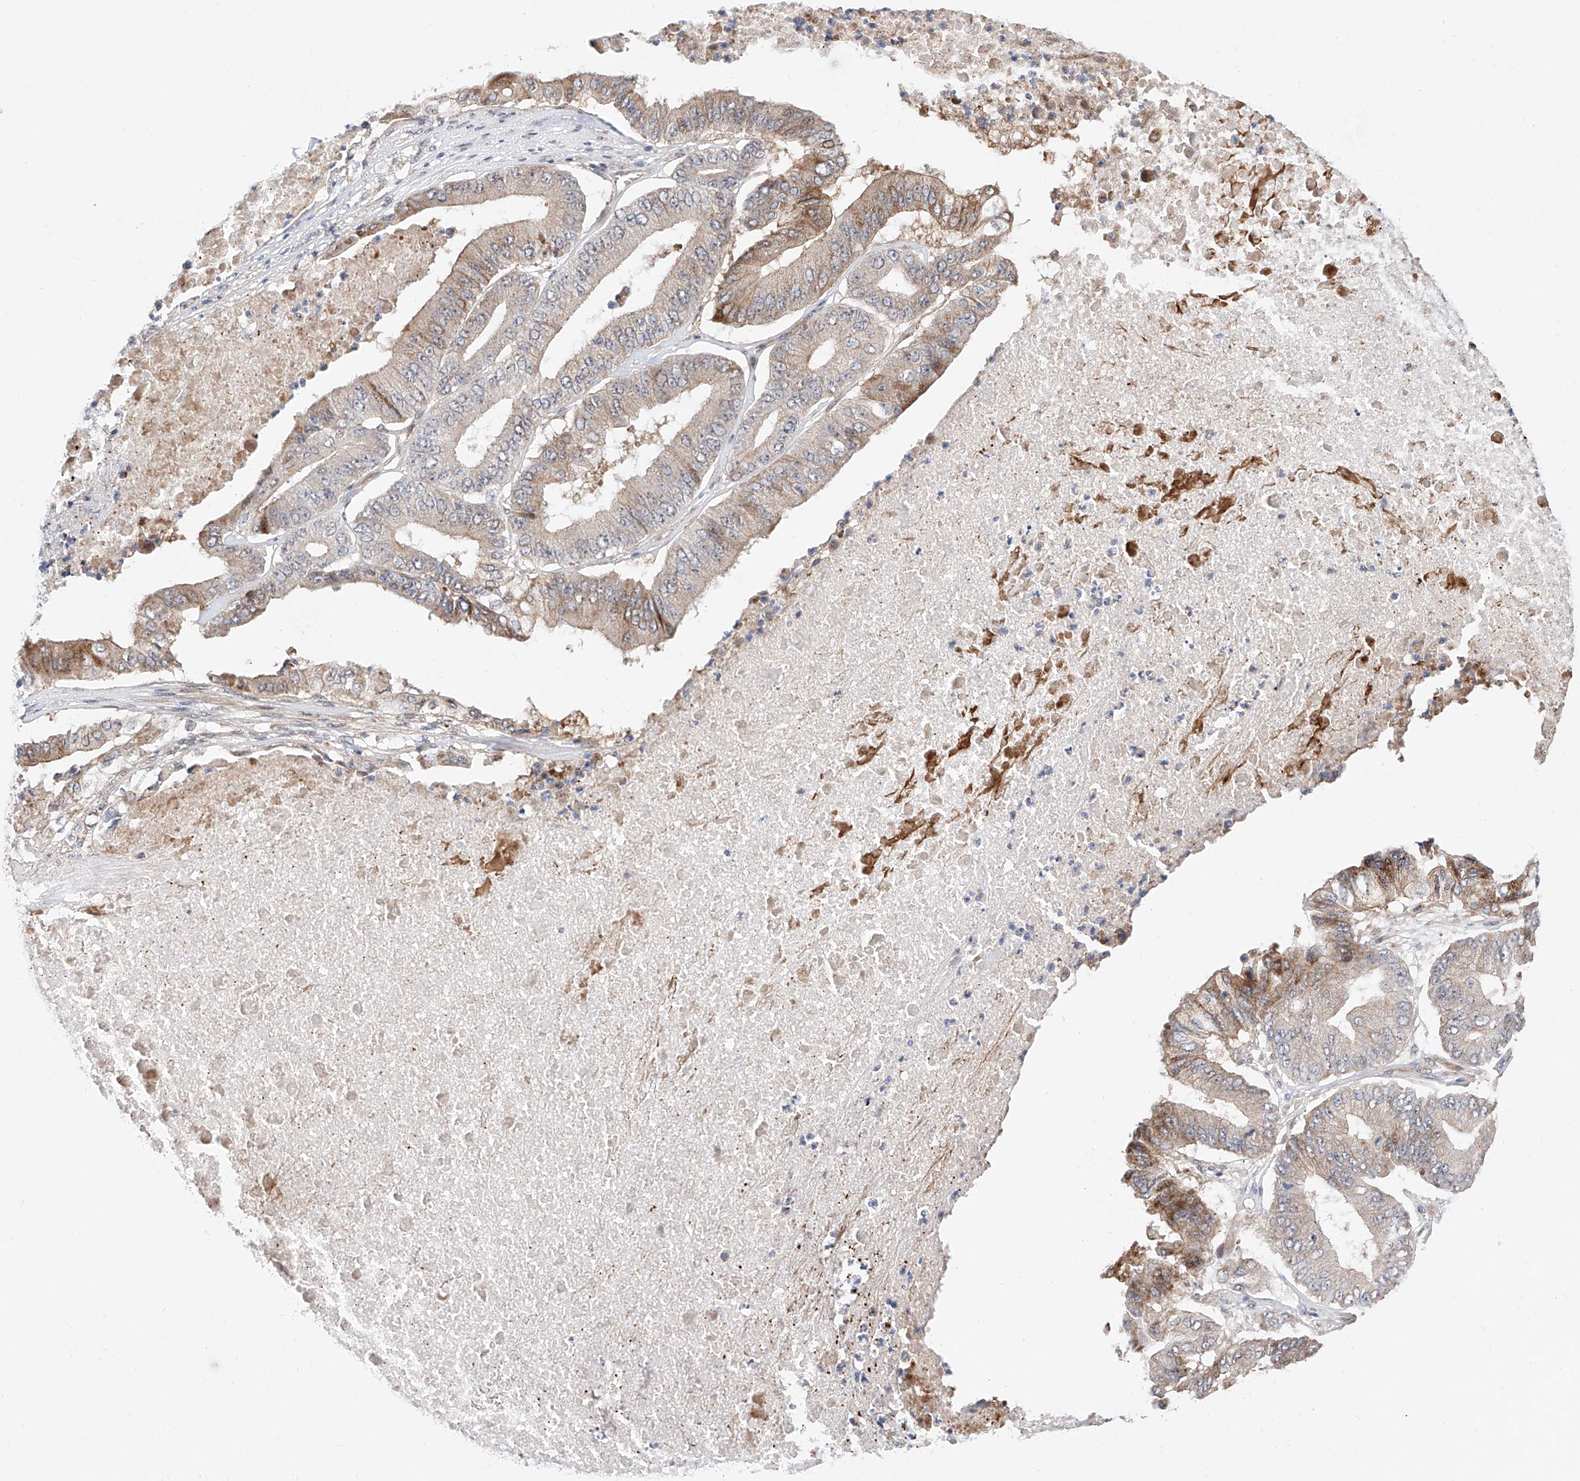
{"staining": {"intensity": "moderate", "quantity": "25%-75%", "location": "cytoplasmic/membranous"}, "tissue": "pancreatic cancer", "cell_type": "Tumor cells", "image_type": "cancer", "snomed": [{"axis": "morphology", "description": "Adenocarcinoma, NOS"}, {"axis": "topography", "description": "Pancreas"}], "caption": "Protein staining reveals moderate cytoplasmic/membranous staining in about 25%-75% of tumor cells in pancreatic adenocarcinoma.", "gene": "FUCA2", "patient": {"sex": "female", "age": 77}}